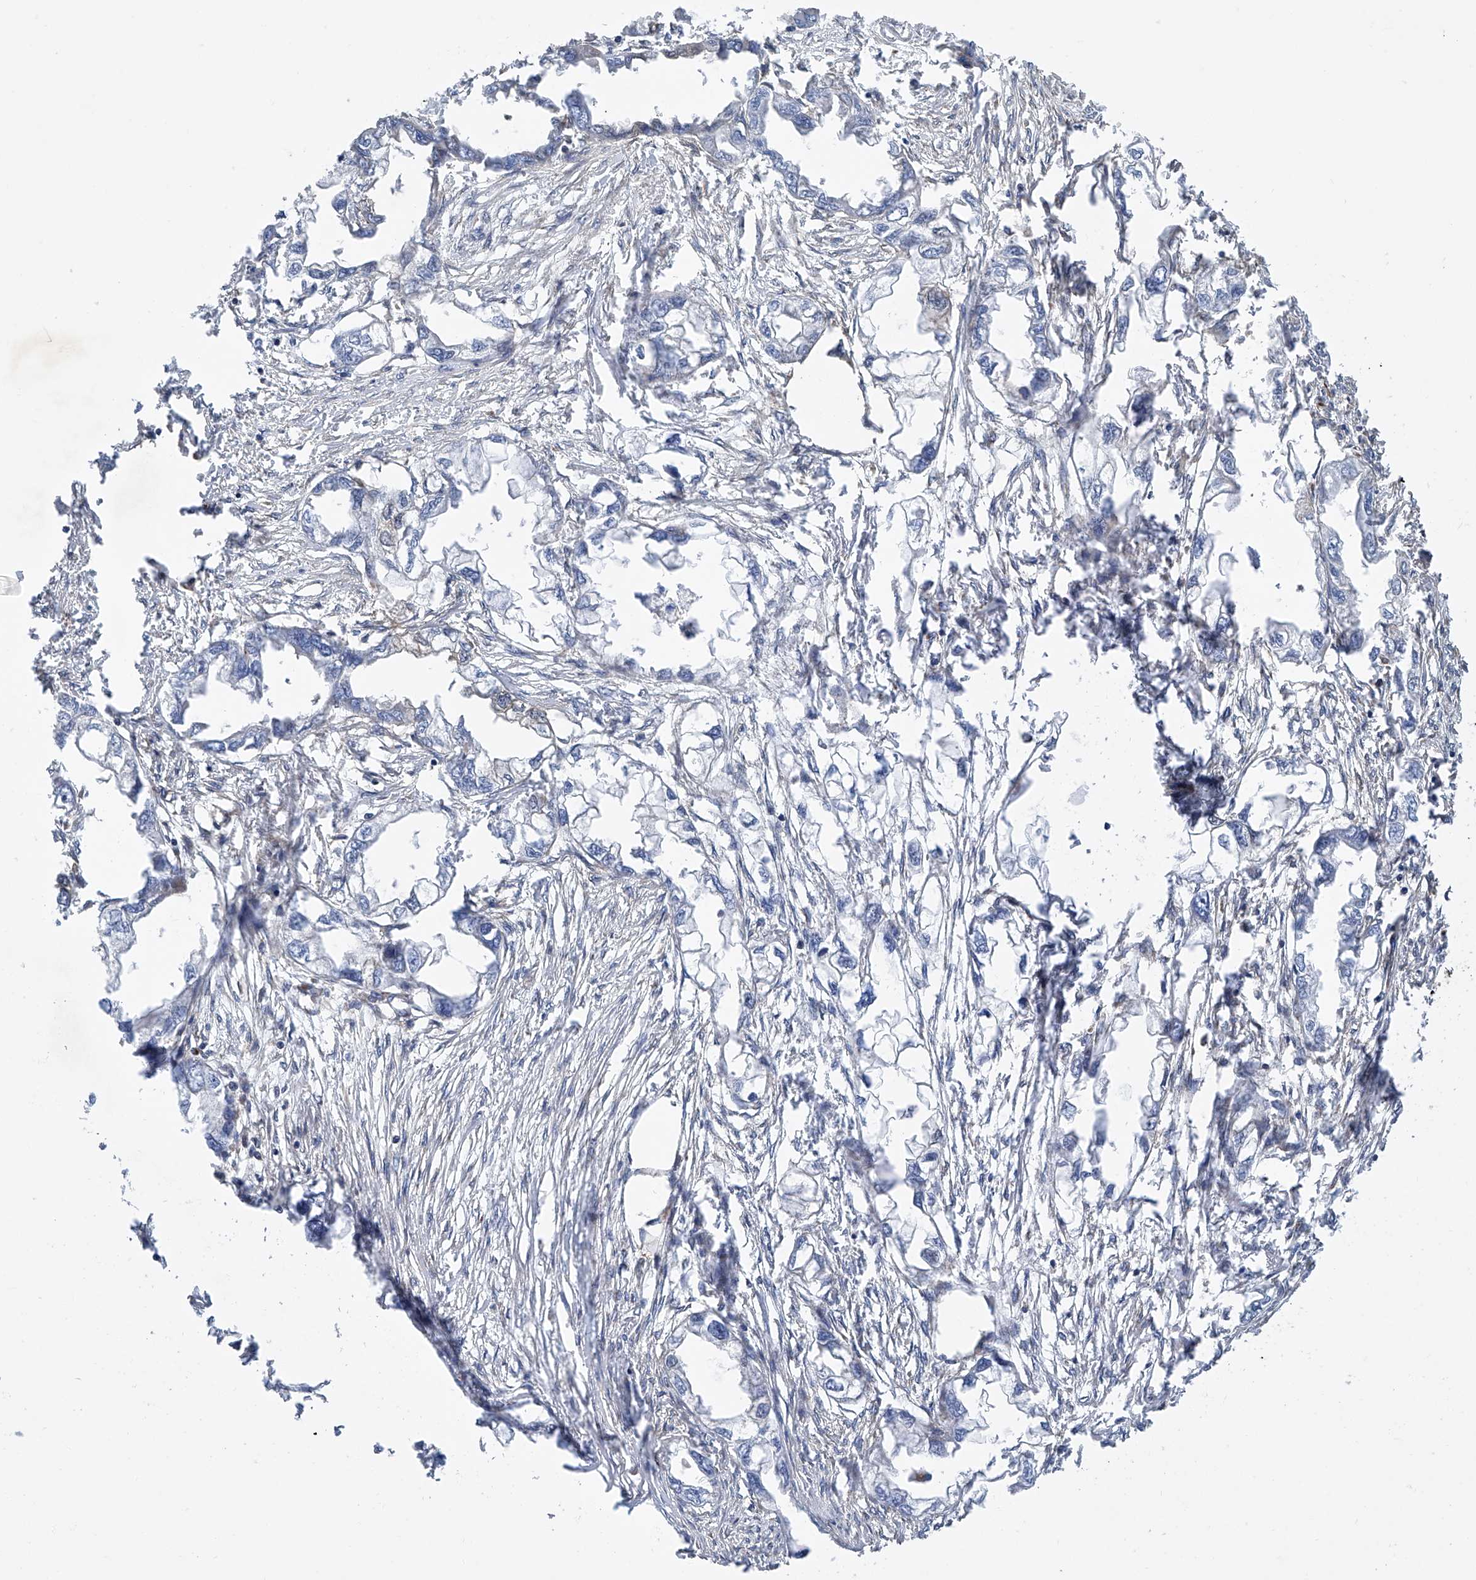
{"staining": {"intensity": "negative", "quantity": "none", "location": "none"}, "tissue": "endometrial cancer", "cell_type": "Tumor cells", "image_type": "cancer", "snomed": [{"axis": "morphology", "description": "Adenocarcinoma, NOS"}, {"axis": "morphology", "description": "Adenocarcinoma, metastatic, NOS"}, {"axis": "topography", "description": "Adipose tissue"}, {"axis": "topography", "description": "Endometrium"}], "caption": "Tumor cells show no significant positivity in endometrial cancer (adenocarcinoma).", "gene": "SMAP1", "patient": {"sex": "female", "age": 67}}